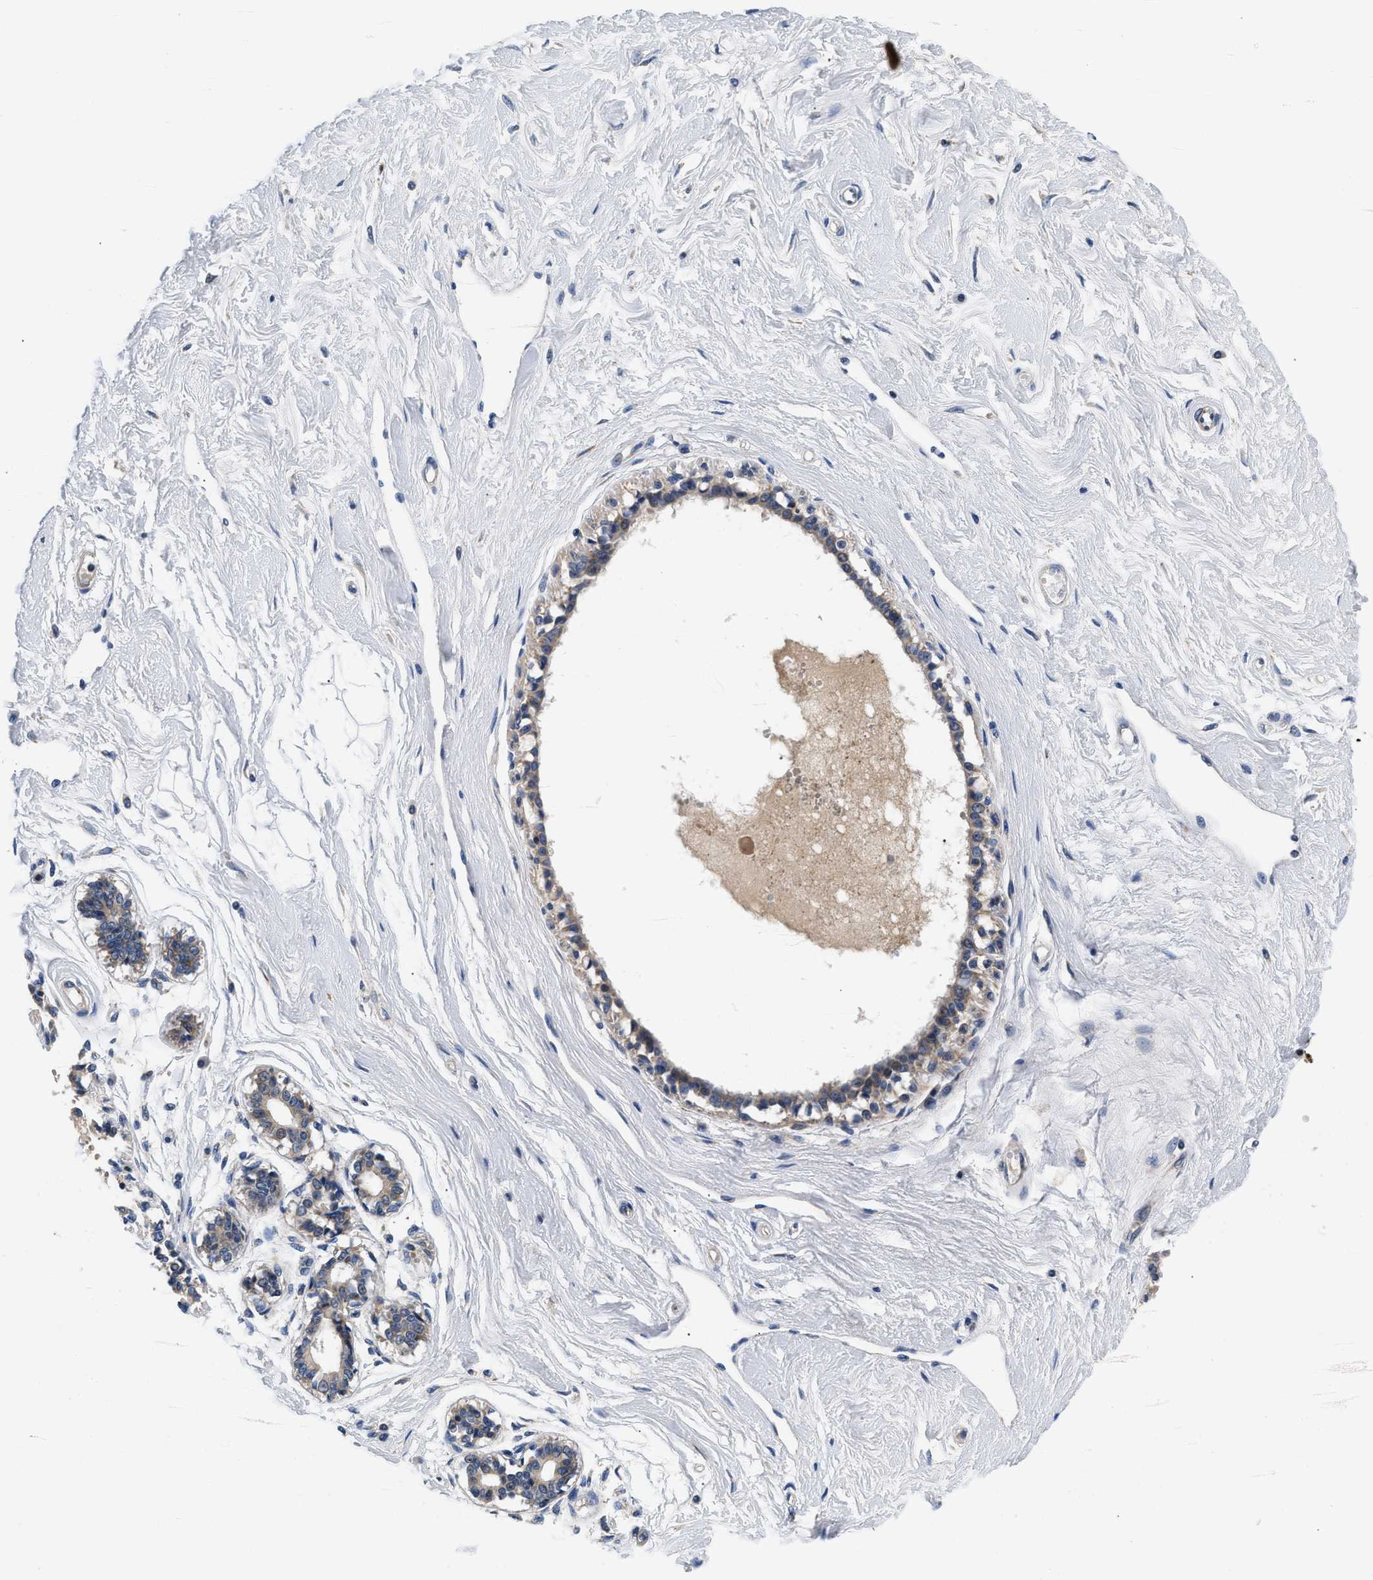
{"staining": {"intensity": "negative", "quantity": "none", "location": "none"}, "tissue": "breast", "cell_type": "Adipocytes", "image_type": "normal", "snomed": [{"axis": "morphology", "description": "Normal tissue, NOS"}, {"axis": "topography", "description": "Breast"}], "caption": "Immunohistochemistry of benign breast demonstrates no positivity in adipocytes.", "gene": "PDP1", "patient": {"sex": "female", "age": 45}}